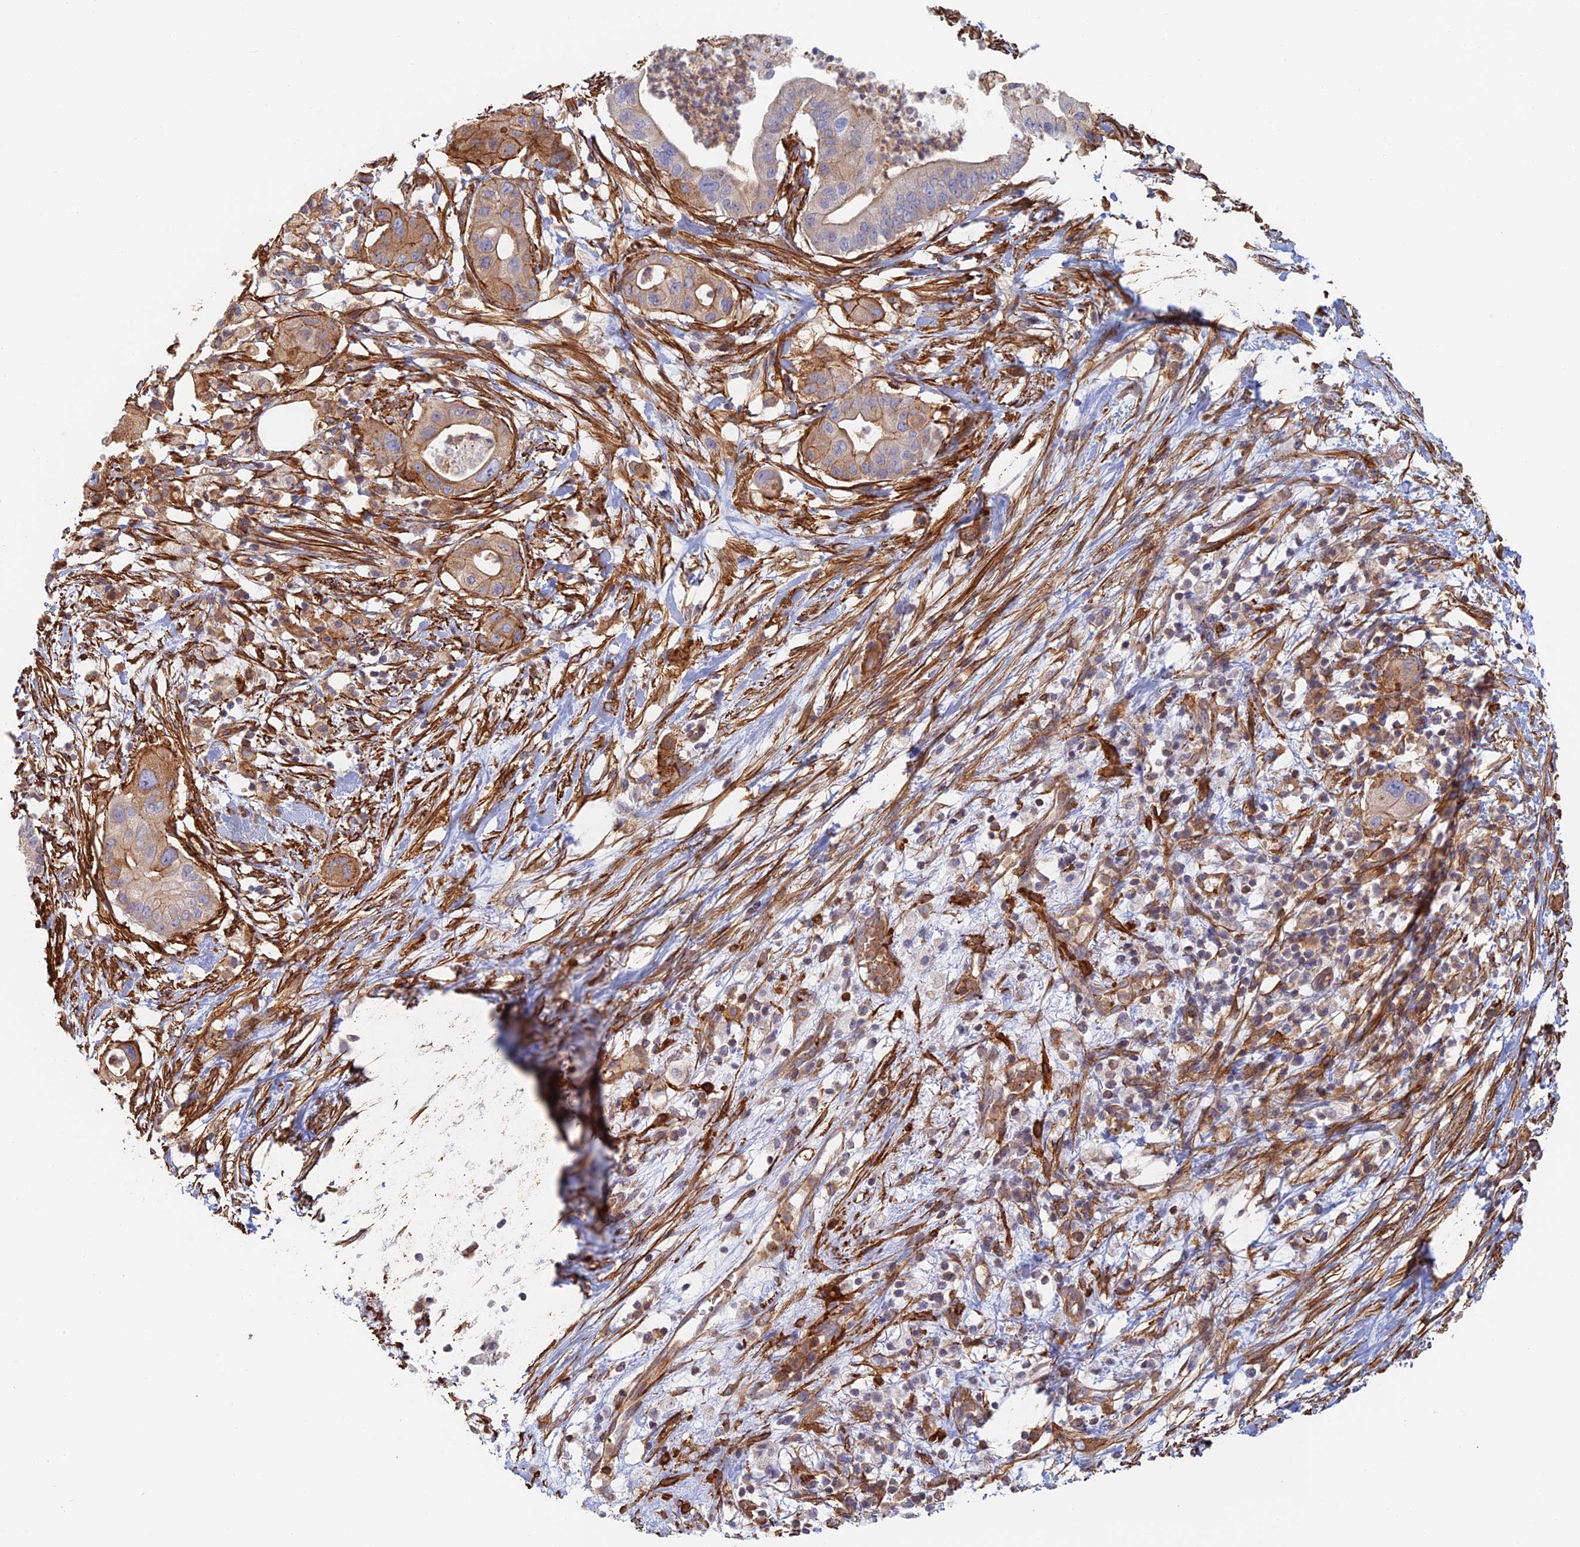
{"staining": {"intensity": "moderate", "quantity": ">75%", "location": "cytoplasmic/membranous"}, "tissue": "pancreatic cancer", "cell_type": "Tumor cells", "image_type": "cancer", "snomed": [{"axis": "morphology", "description": "Adenocarcinoma, NOS"}, {"axis": "topography", "description": "Pancreas"}], "caption": "Immunohistochemical staining of human pancreatic cancer displays medium levels of moderate cytoplasmic/membranous positivity in about >75% of tumor cells.", "gene": "PAK4", "patient": {"sex": "male", "age": 68}}